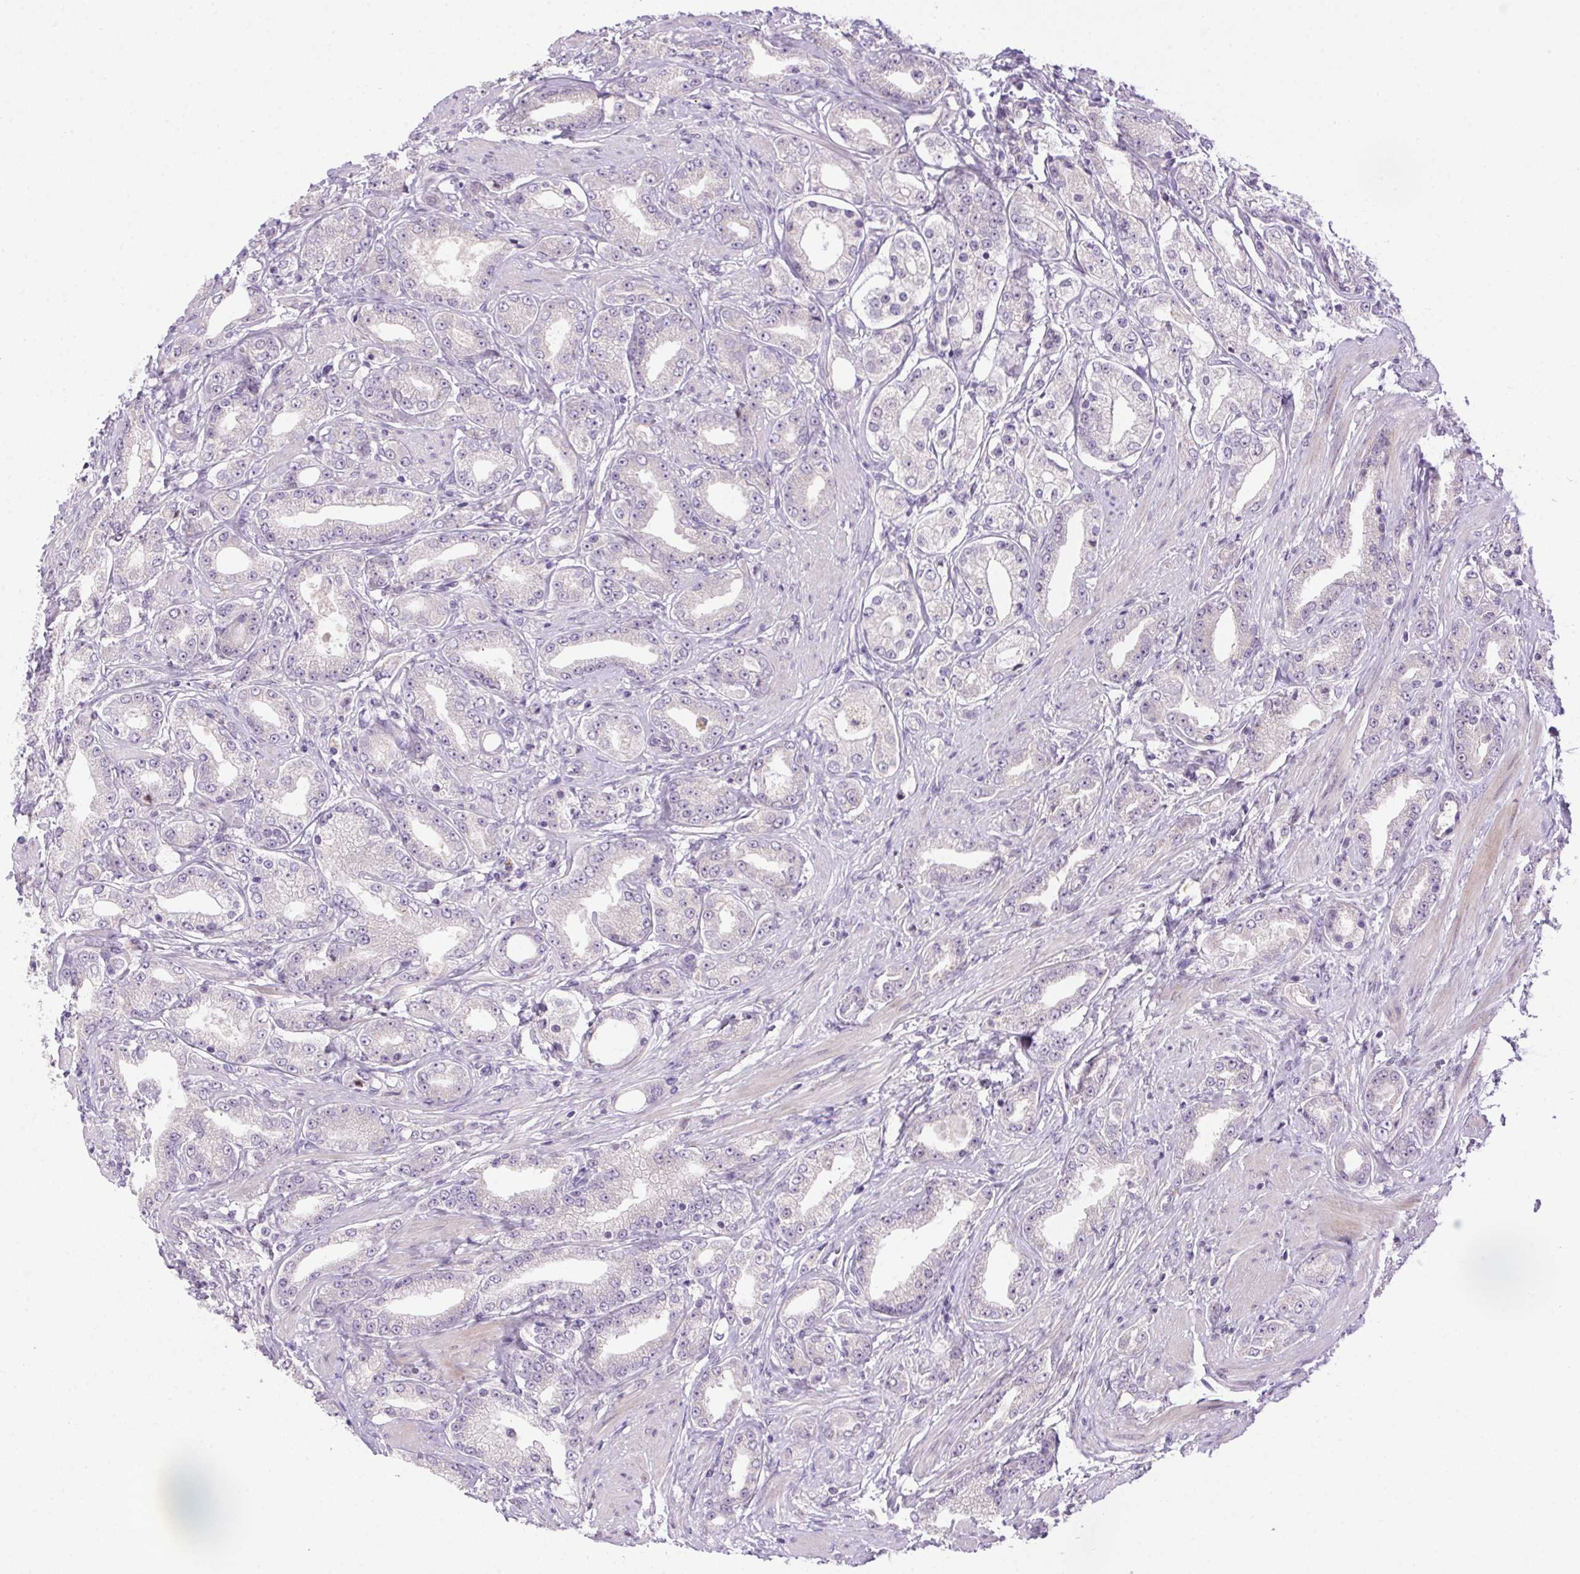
{"staining": {"intensity": "negative", "quantity": "none", "location": "none"}, "tissue": "prostate cancer", "cell_type": "Tumor cells", "image_type": "cancer", "snomed": [{"axis": "morphology", "description": "Adenocarcinoma, High grade"}, {"axis": "topography", "description": "Prostate"}], "caption": "IHC of human prostate adenocarcinoma (high-grade) exhibits no expression in tumor cells.", "gene": "LRRTM1", "patient": {"sex": "male", "age": 67}}